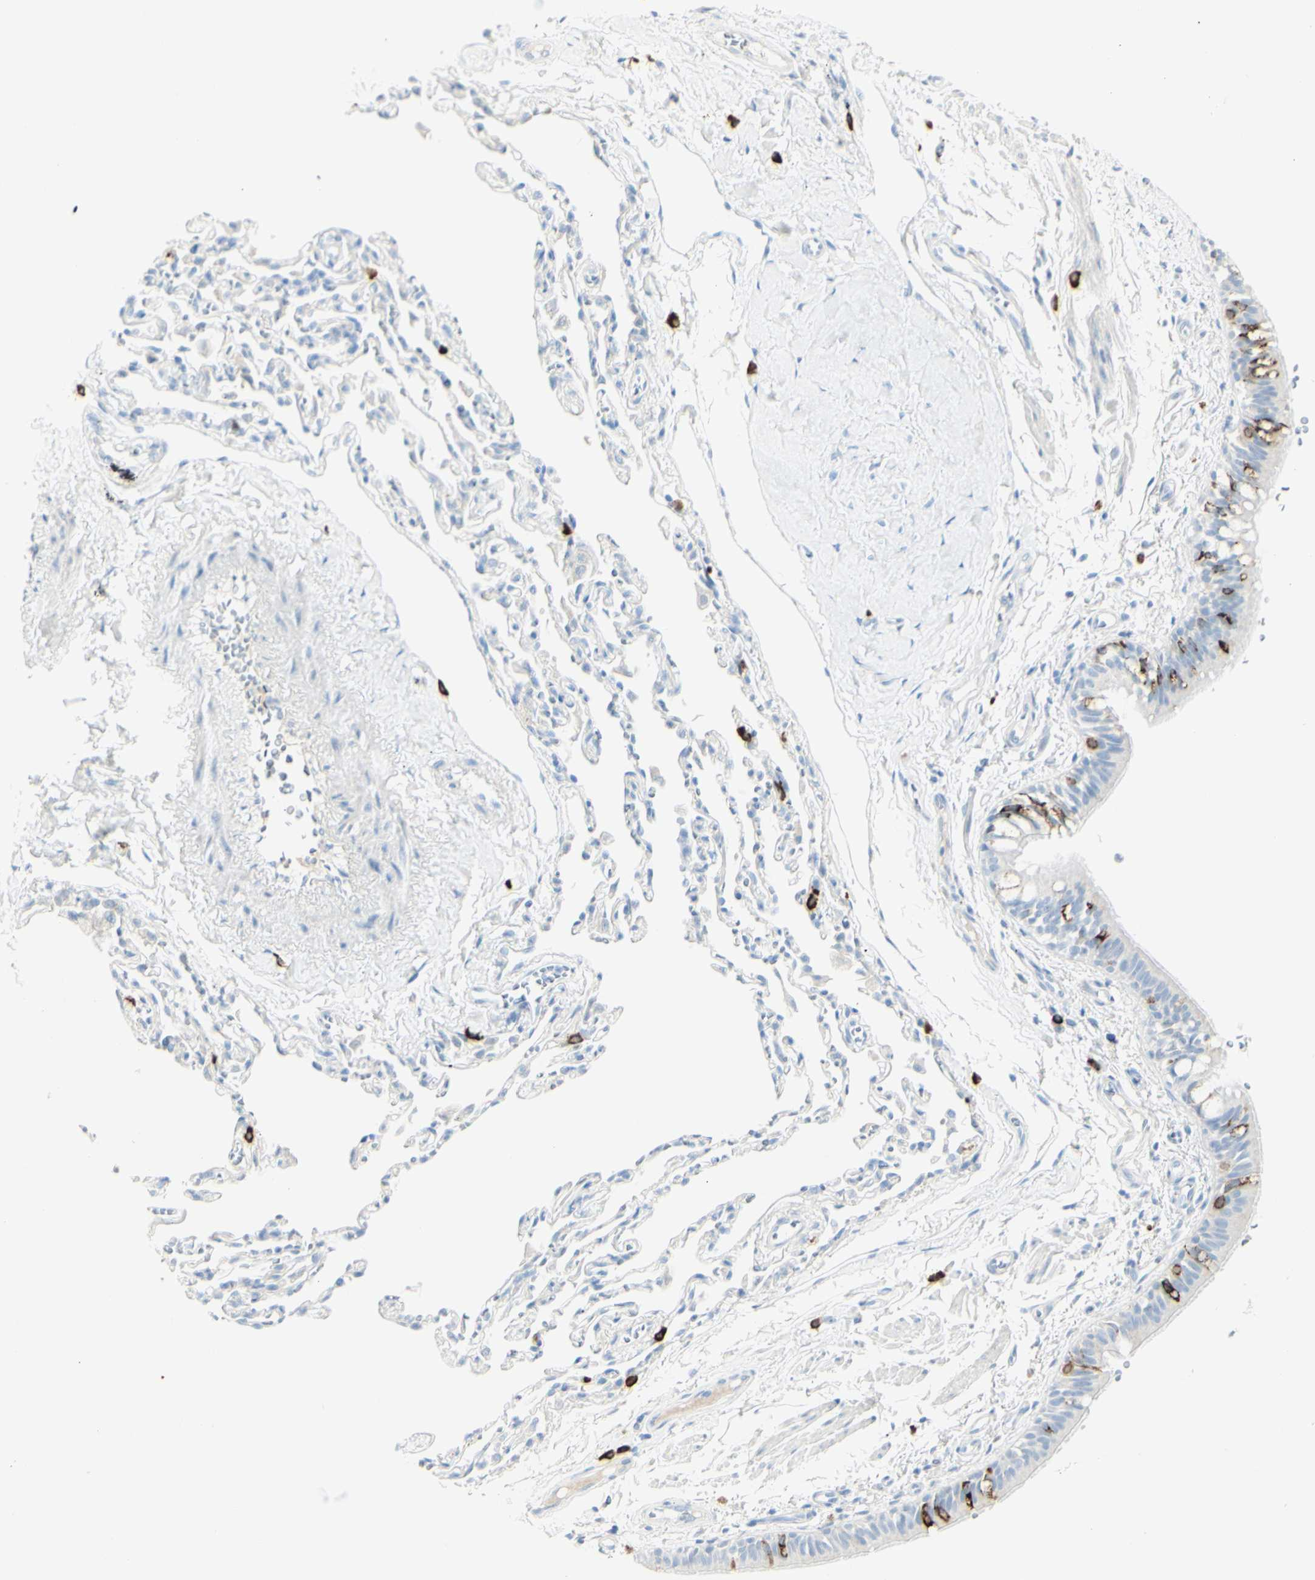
{"staining": {"intensity": "strong", "quantity": "25%-75%", "location": "cytoplasmic/membranous"}, "tissue": "bronchus", "cell_type": "Respiratory epithelial cells", "image_type": "normal", "snomed": [{"axis": "morphology", "description": "Normal tissue, NOS"}, {"axis": "topography", "description": "Bronchus"}, {"axis": "topography", "description": "Lung"}], "caption": "Immunohistochemistry (IHC) histopathology image of normal human bronchus stained for a protein (brown), which demonstrates high levels of strong cytoplasmic/membranous staining in about 25%-75% of respiratory epithelial cells.", "gene": "LETM1", "patient": {"sex": "male", "age": 64}}